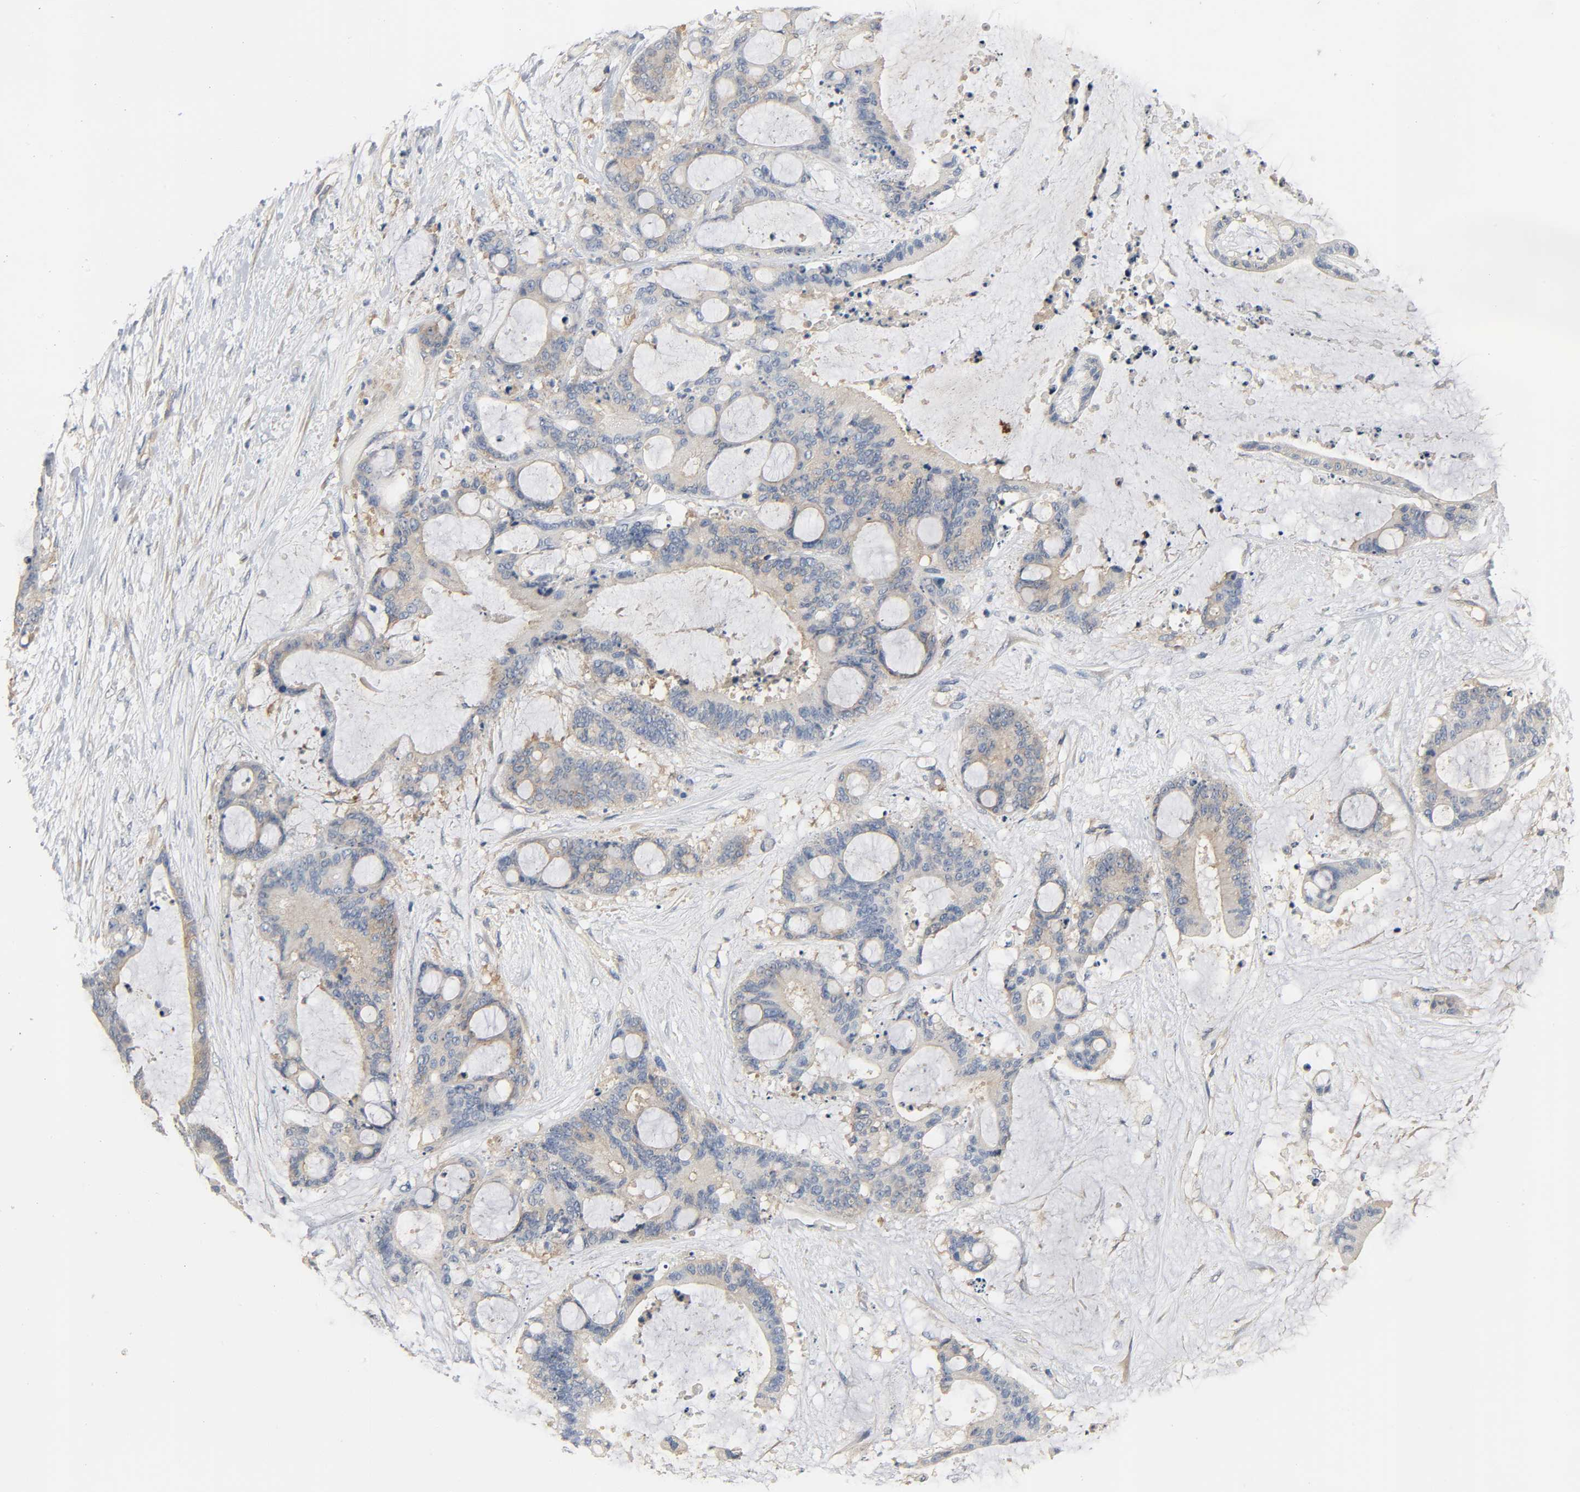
{"staining": {"intensity": "moderate", "quantity": ">75%", "location": "cytoplasmic/membranous"}, "tissue": "liver cancer", "cell_type": "Tumor cells", "image_type": "cancer", "snomed": [{"axis": "morphology", "description": "Cholangiocarcinoma"}, {"axis": "topography", "description": "Liver"}], "caption": "DAB (3,3'-diaminobenzidine) immunohistochemical staining of human cholangiocarcinoma (liver) shows moderate cytoplasmic/membranous protein positivity in approximately >75% of tumor cells.", "gene": "ARPC1A", "patient": {"sex": "female", "age": 73}}